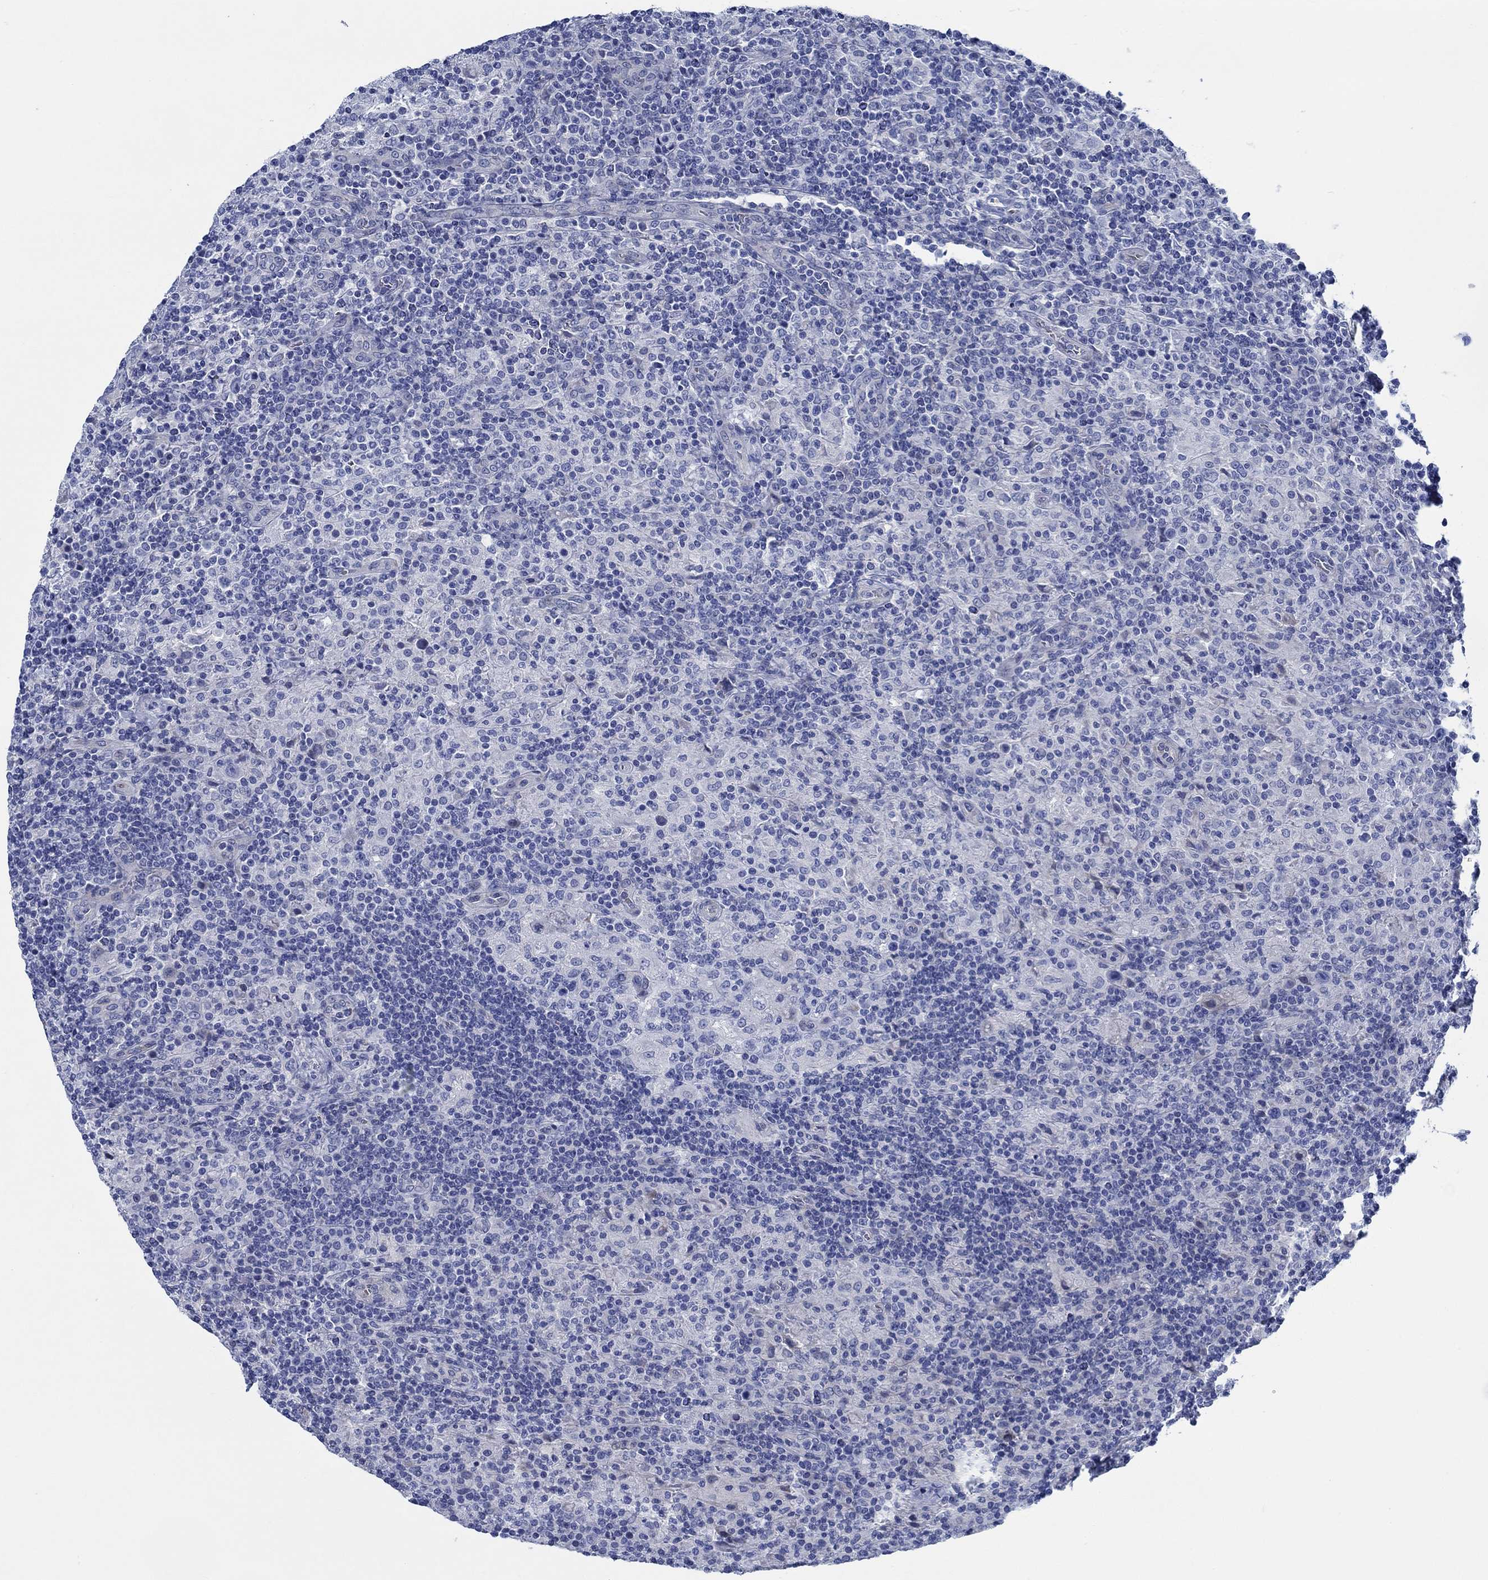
{"staining": {"intensity": "negative", "quantity": "none", "location": "none"}, "tissue": "lymphoma", "cell_type": "Tumor cells", "image_type": "cancer", "snomed": [{"axis": "morphology", "description": "Hodgkin's disease, NOS"}, {"axis": "topography", "description": "Lymph node"}], "caption": "Immunohistochemical staining of human Hodgkin's disease demonstrates no significant staining in tumor cells.", "gene": "SVEP1", "patient": {"sex": "male", "age": 70}}